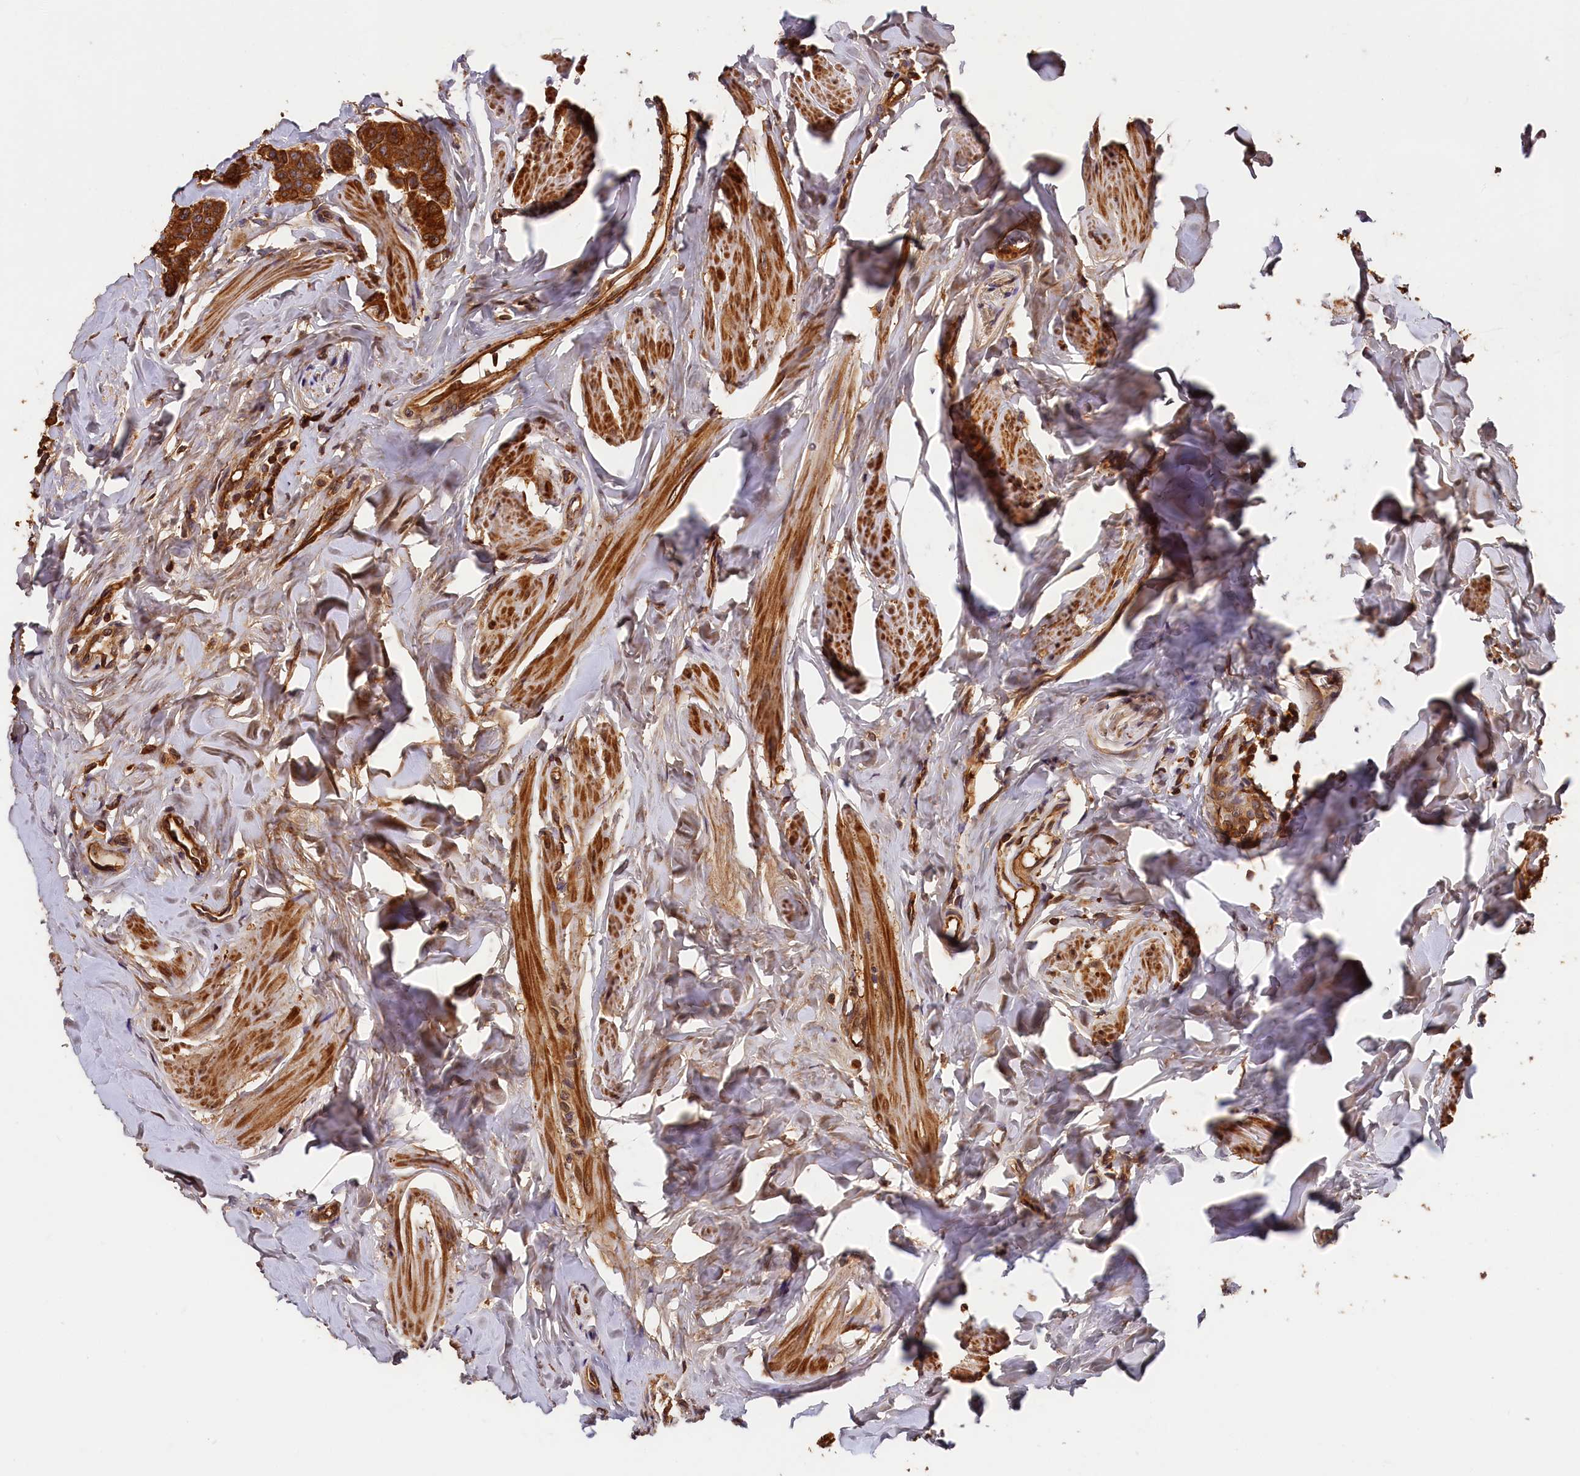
{"staining": {"intensity": "strong", "quantity": ">75%", "location": "cytoplasmic/membranous"}, "tissue": "breast cancer", "cell_type": "Tumor cells", "image_type": "cancer", "snomed": [{"axis": "morphology", "description": "Duct carcinoma"}, {"axis": "topography", "description": "Breast"}], "caption": "A micrograph of breast cancer (invasive ductal carcinoma) stained for a protein displays strong cytoplasmic/membranous brown staining in tumor cells.", "gene": "HMOX2", "patient": {"sex": "female", "age": 40}}